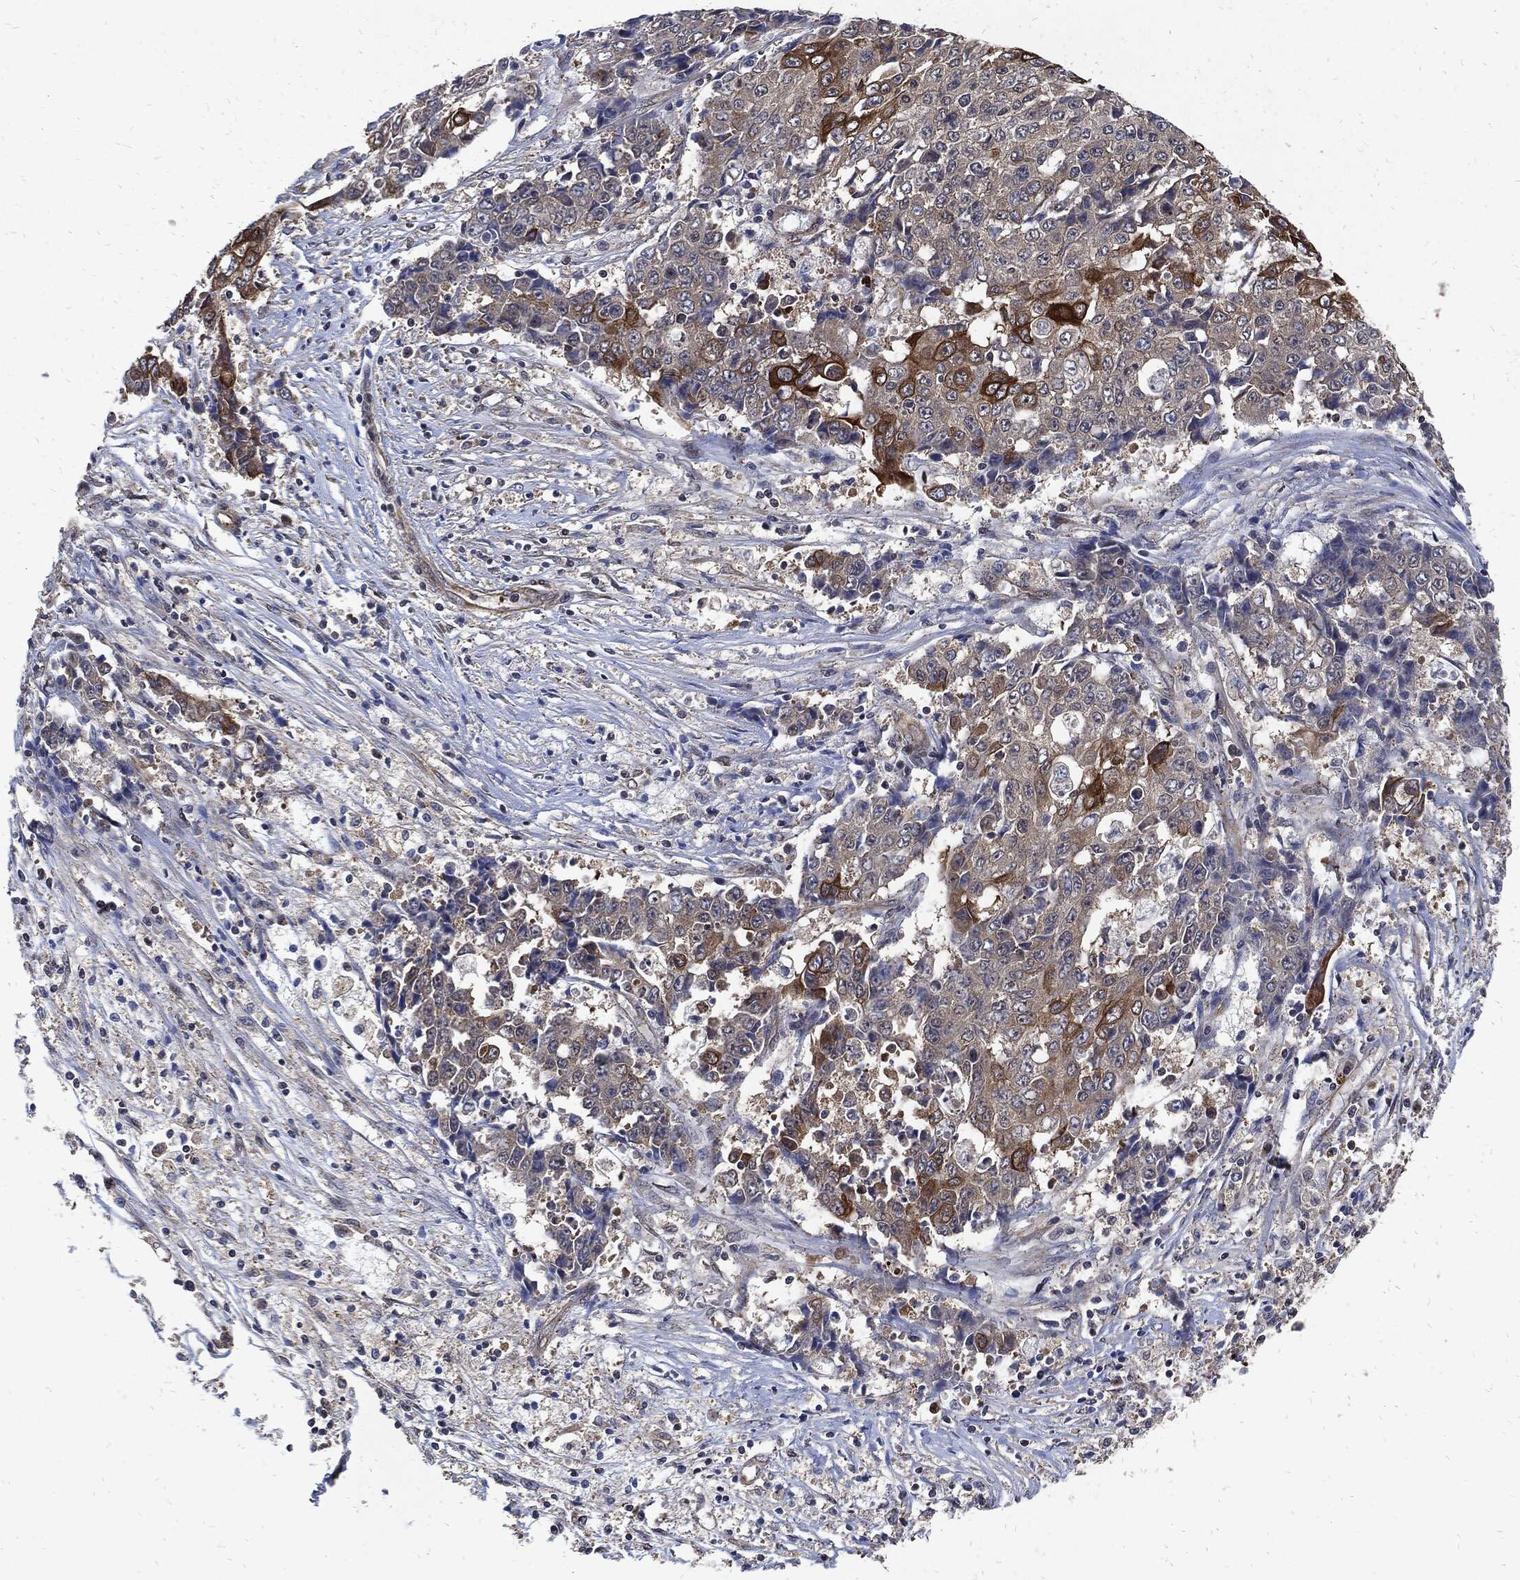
{"staining": {"intensity": "strong", "quantity": "<25%", "location": "cytoplasmic/membranous"}, "tissue": "ovarian cancer", "cell_type": "Tumor cells", "image_type": "cancer", "snomed": [{"axis": "morphology", "description": "Carcinoma, endometroid"}, {"axis": "topography", "description": "Ovary"}], "caption": "This is a histology image of immunohistochemistry (IHC) staining of ovarian endometroid carcinoma, which shows strong staining in the cytoplasmic/membranous of tumor cells.", "gene": "DCTN1", "patient": {"sex": "female", "age": 42}}